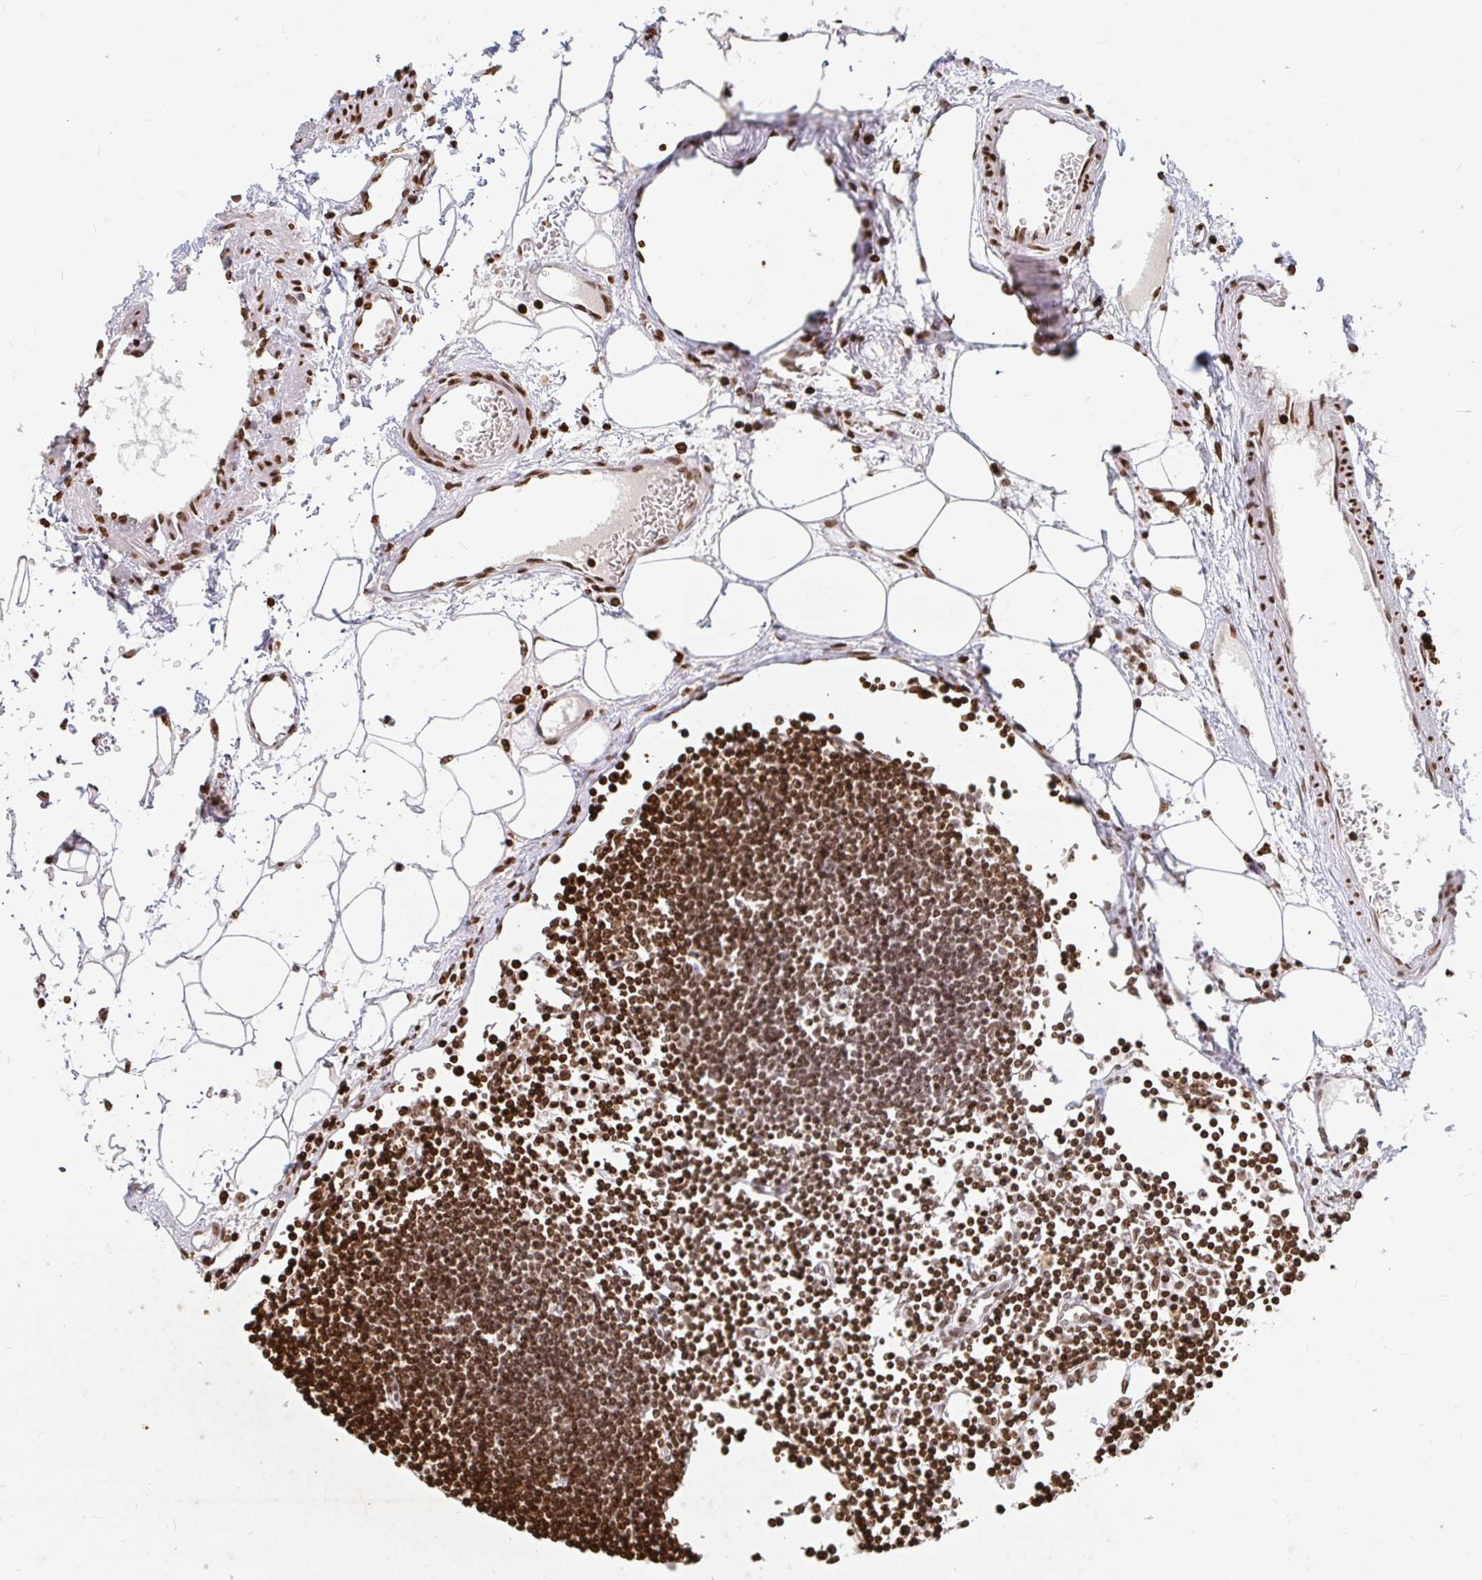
{"staining": {"intensity": "strong", "quantity": "25%-75%", "location": "nuclear"}, "tissue": "lymph node", "cell_type": "Non-germinal center cells", "image_type": "normal", "snomed": [{"axis": "morphology", "description": "Normal tissue, NOS"}, {"axis": "topography", "description": "Lymph node"}], "caption": "A high-resolution histopathology image shows IHC staining of unremarkable lymph node, which demonstrates strong nuclear staining in about 25%-75% of non-germinal center cells. (brown staining indicates protein expression, while blue staining denotes nuclei).", "gene": "H2BC5", "patient": {"sex": "female", "age": 65}}